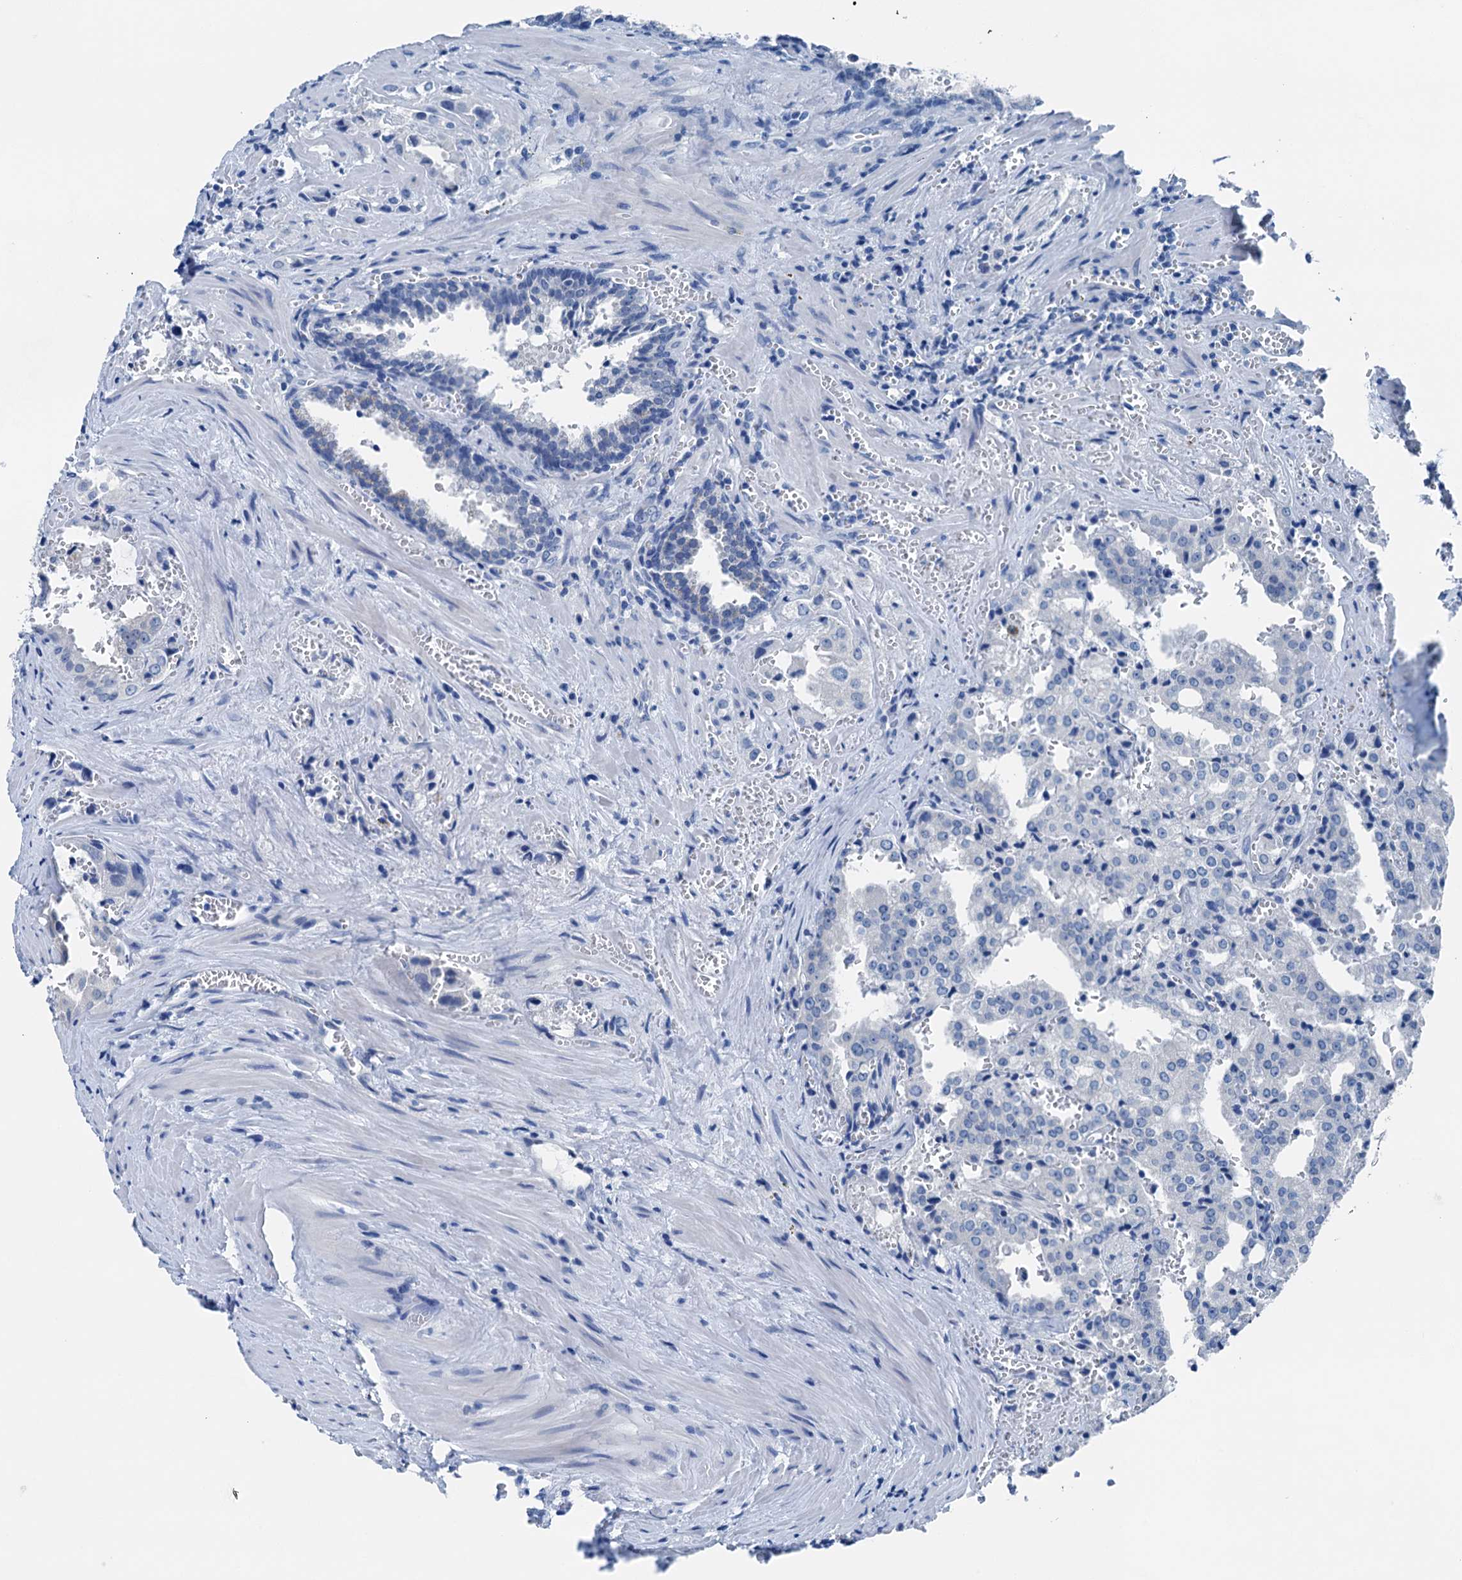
{"staining": {"intensity": "negative", "quantity": "none", "location": "none"}, "tissue": "prostate cancer", "cell_type": "Tumor cells", "image_type": "cancer", "snomed": [{"axis": "morphology", "description": "Adenocarcinoma, High grade"}, {"axis": "topography", "description": "Prostate"}], "caption": "Tumor cells show no significant protein staining in prostate cancer.", "gene": "CBLN3", "patient": {"sex": "male", "age": 68}}